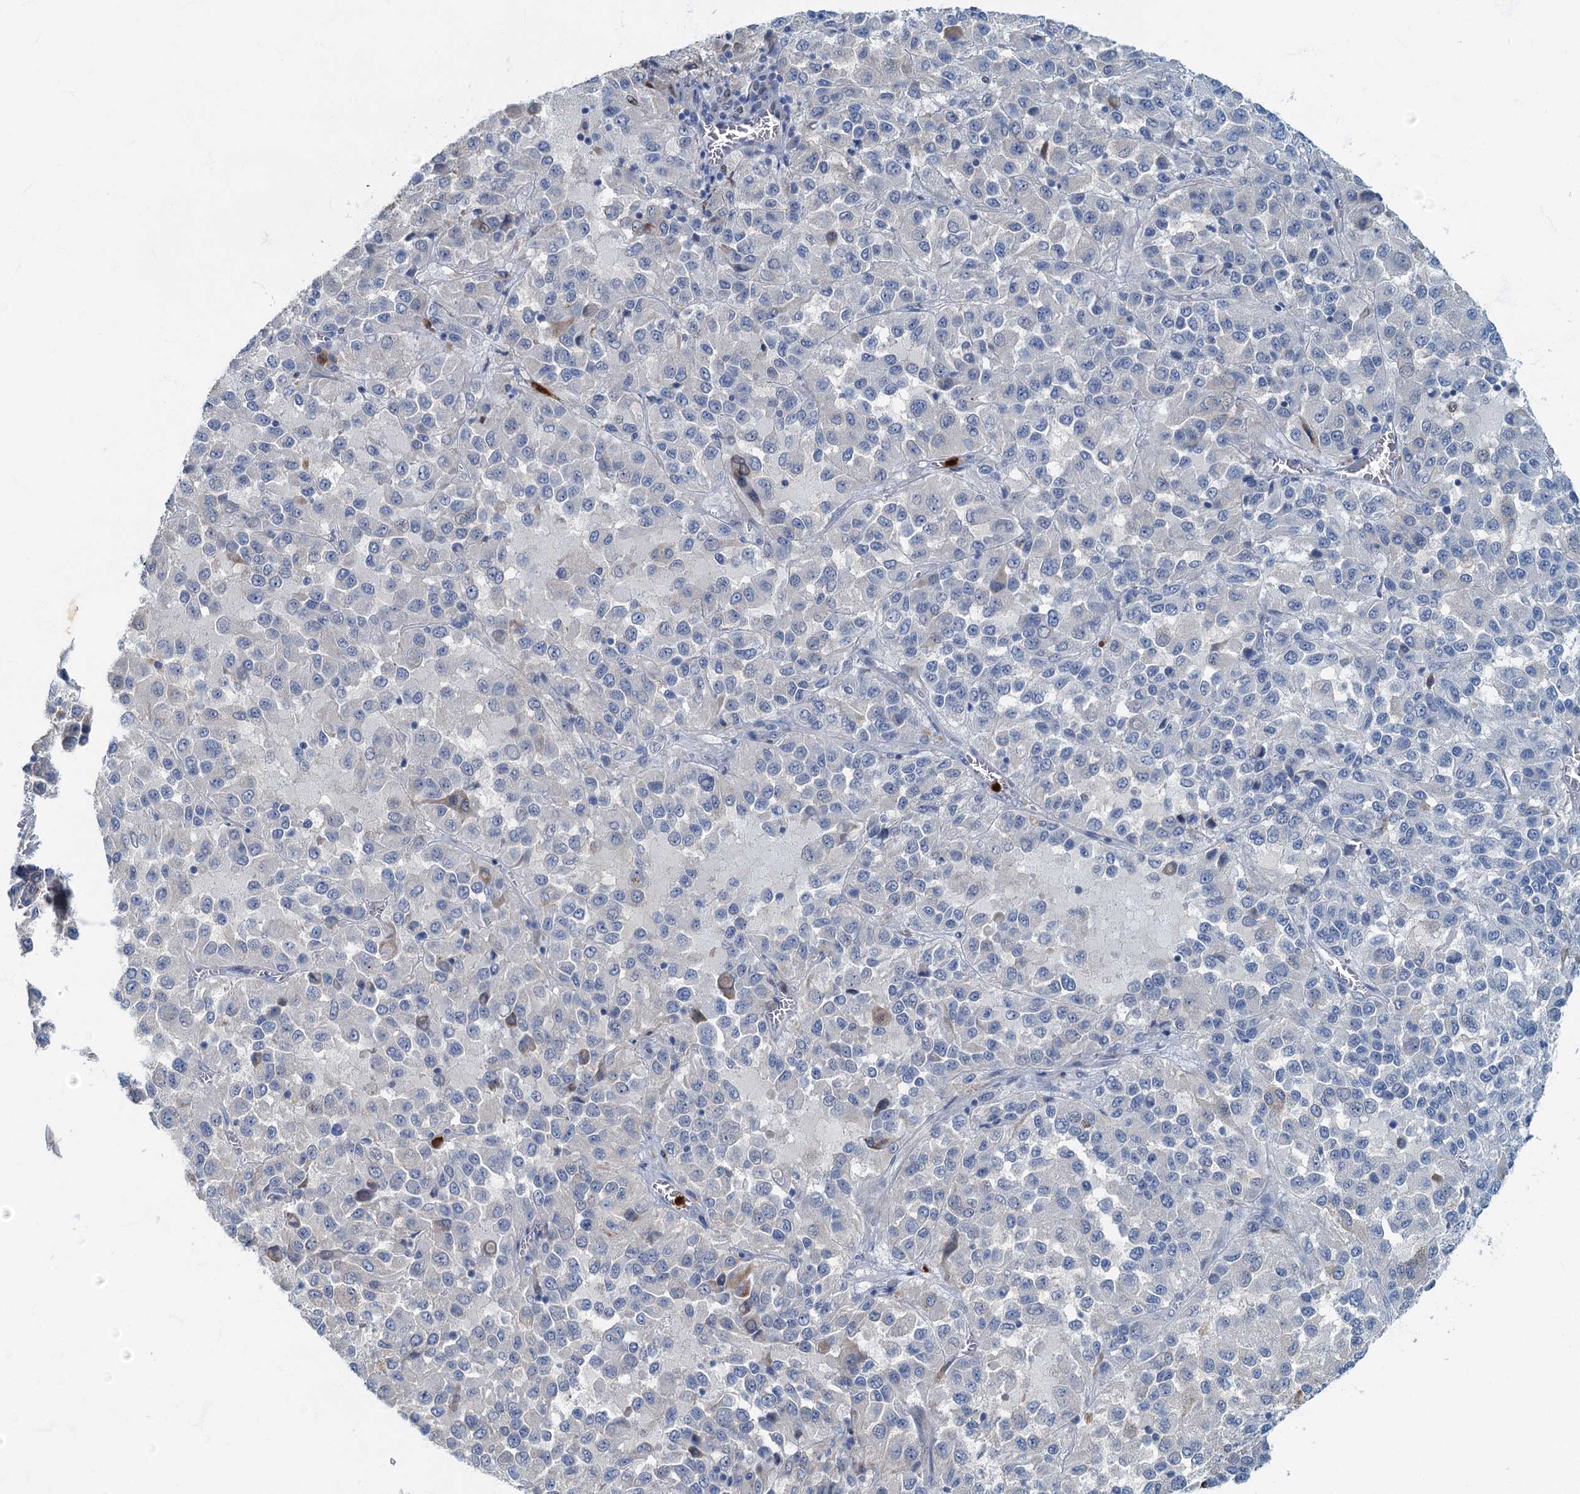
{"staining": {"intensity": "negative", "quantity": "none", "location": "none"}, "tissue": "melanoma", "cell_type": "Tumor cells", "image_type": "cancer", "snomed": [{"axis": "morphology", "description": "Malignant melanoma, Metastatic site"}, {"axis": "topography", "description": "Lung"}], "caption": "The micrograph displays no staining of tumor cells in malignant melanoma (metastatic site). The staining is performed using DAB (3,3'-diaminobenzidine) brown chromogen with nuclei counter-stained in using hematoxylin.", "gene": "ANKDD1A", "patient": {"sex": "male", "age": 64}}